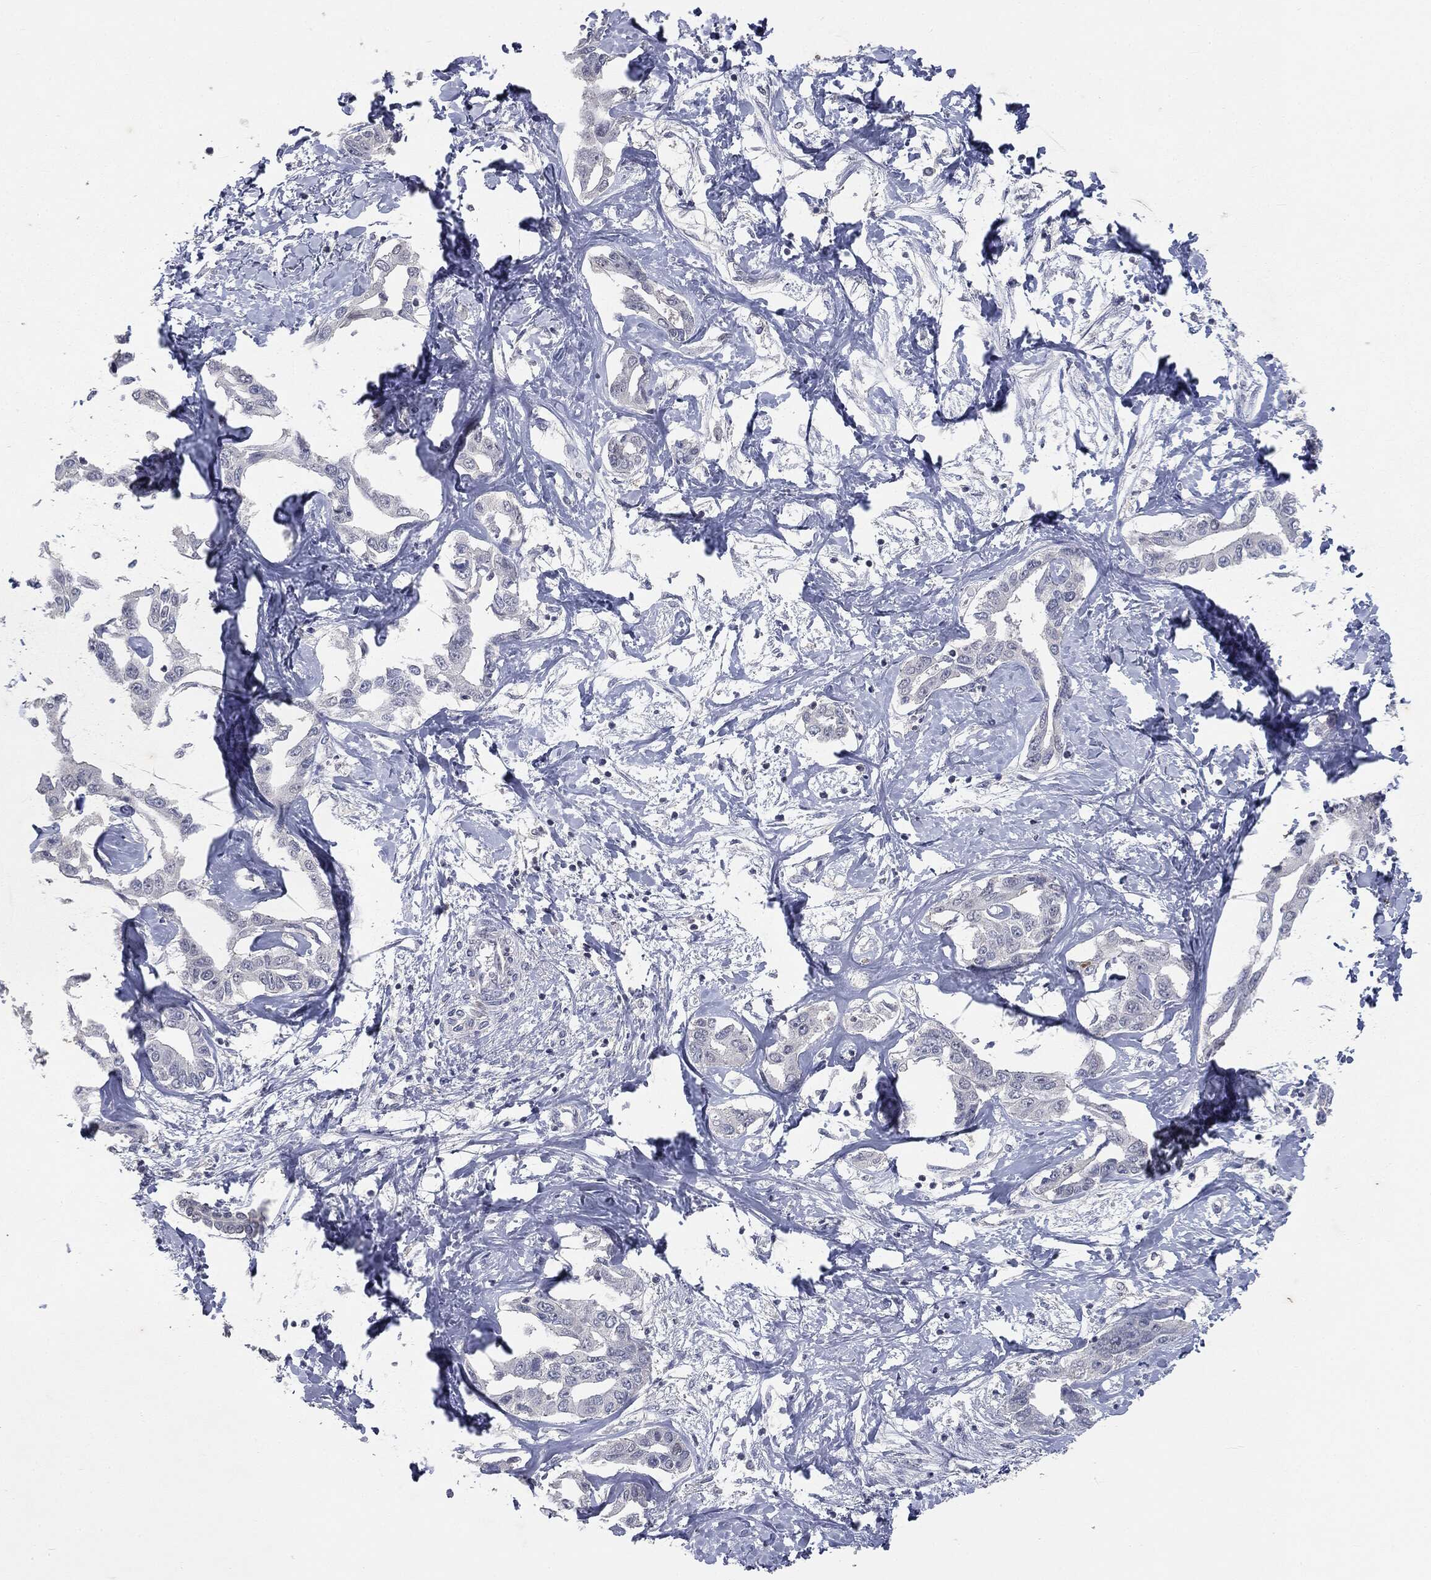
{"staining": {"intensity": "negative", "quantity": "none", "location": "none"}, "tissue": "liver cancer", "cell_type": "Tumor cells", "image_type": "cancer", "snomed": [{"axis": "morphology", "description": "Cholangiocarcinoma"}, {"axis": "topography", "description": "Liver"}], "caption": "Tumor cells show no significant protein positivity in cholangiocarcinoma (liver).", "gene": "SLC2A2", "patient": {"sex": "male", "age": 59}}